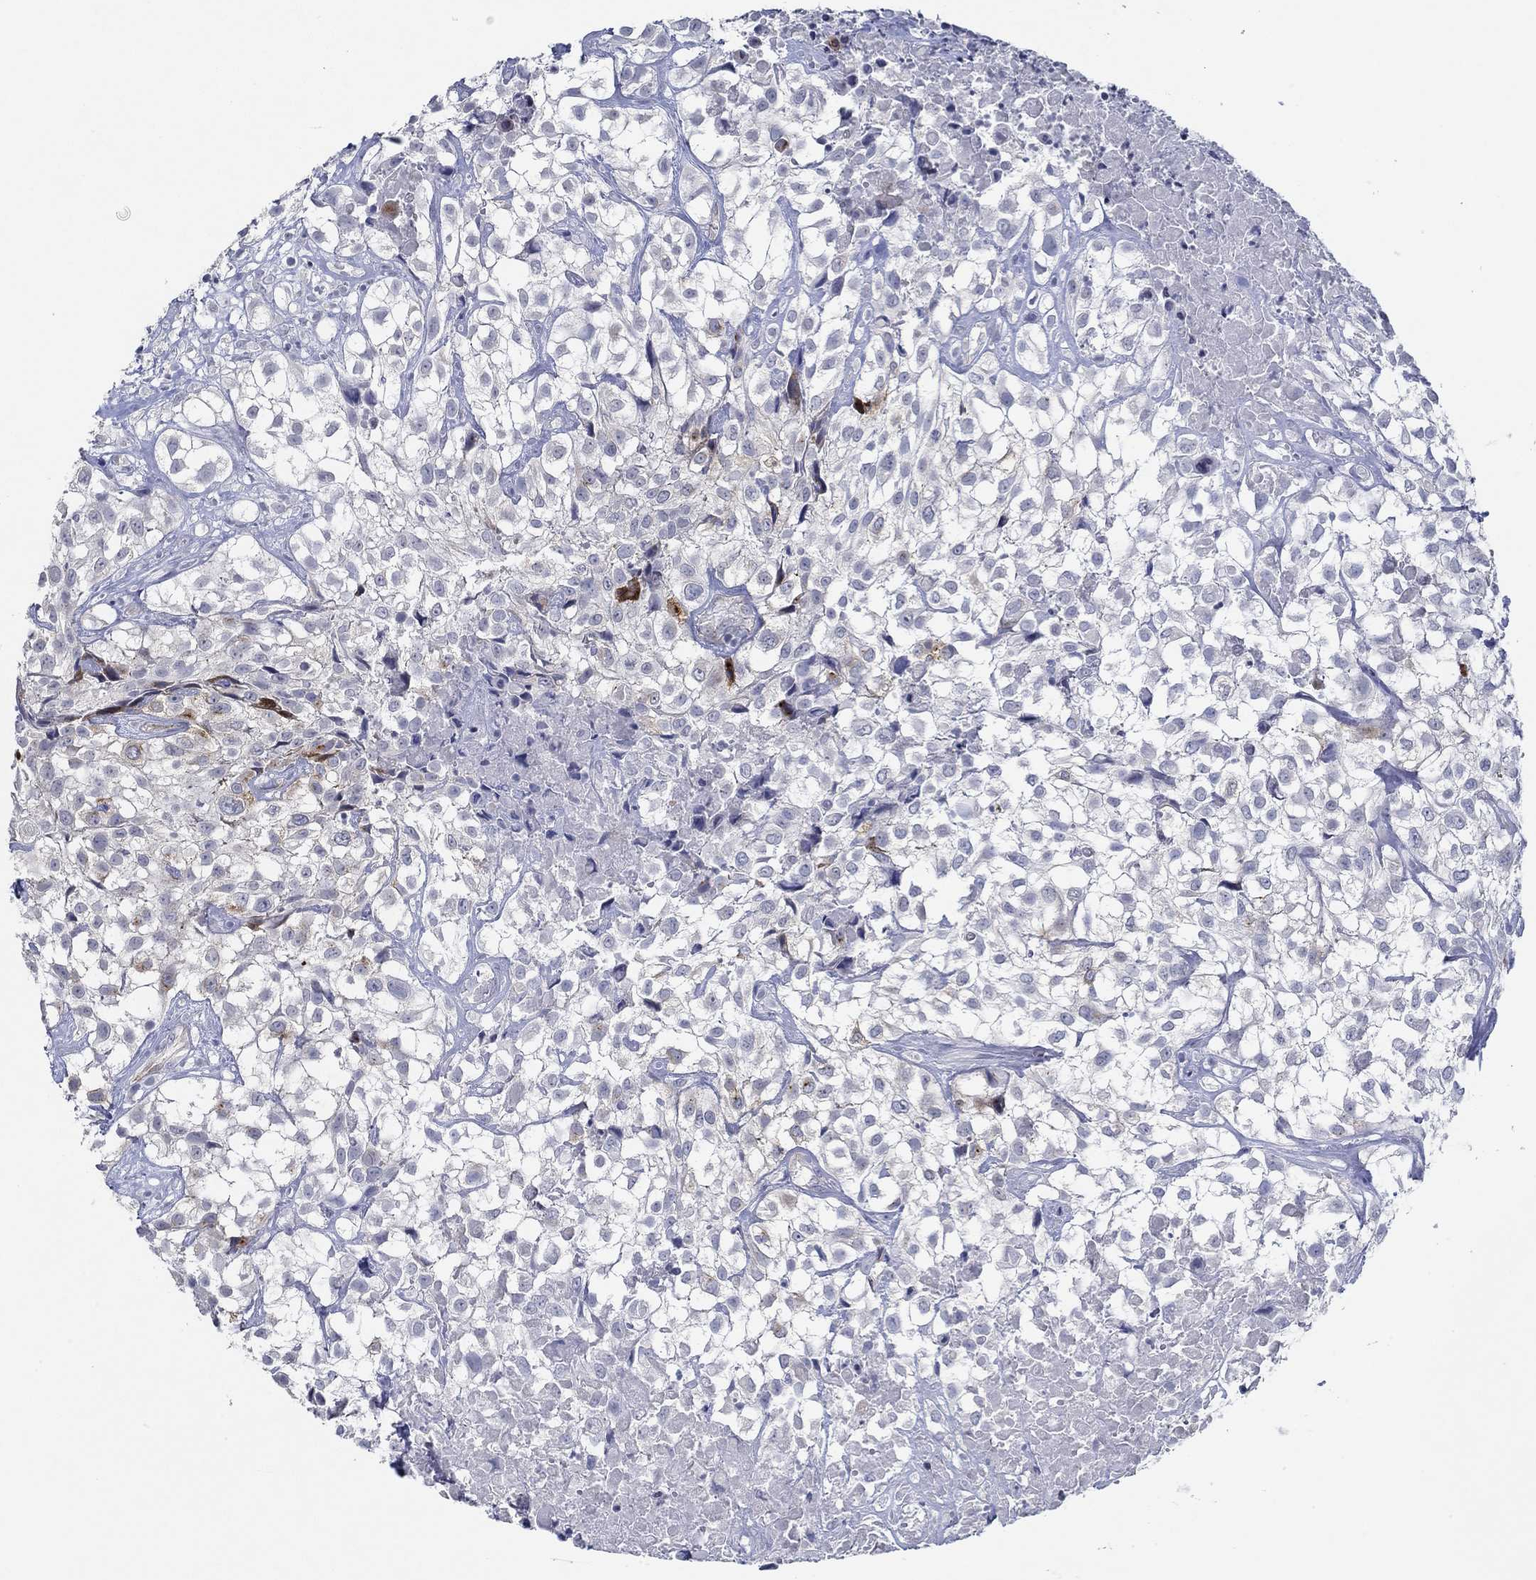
{"staining": {"intensity": "strong", "quantity": "<25%", "location": "cytoplasmic/membranous"}, "tissue": "urothelial cancer", "cell_type": "Tumor cells", "image_type": "cancer", "snomed": [{"axis": "morphology", "description": "Urothelial carcinoma, High grade"}, {"axis": "topography", "description": "Urinary bladder"}], "caption": "This is an image of IHC staining of urothelial cancer, which shows strong expression in the cytoplasmic/membranous of tumor cells.", "gene": "GJA5", "patient": {"sex": "male", "age": 56}}